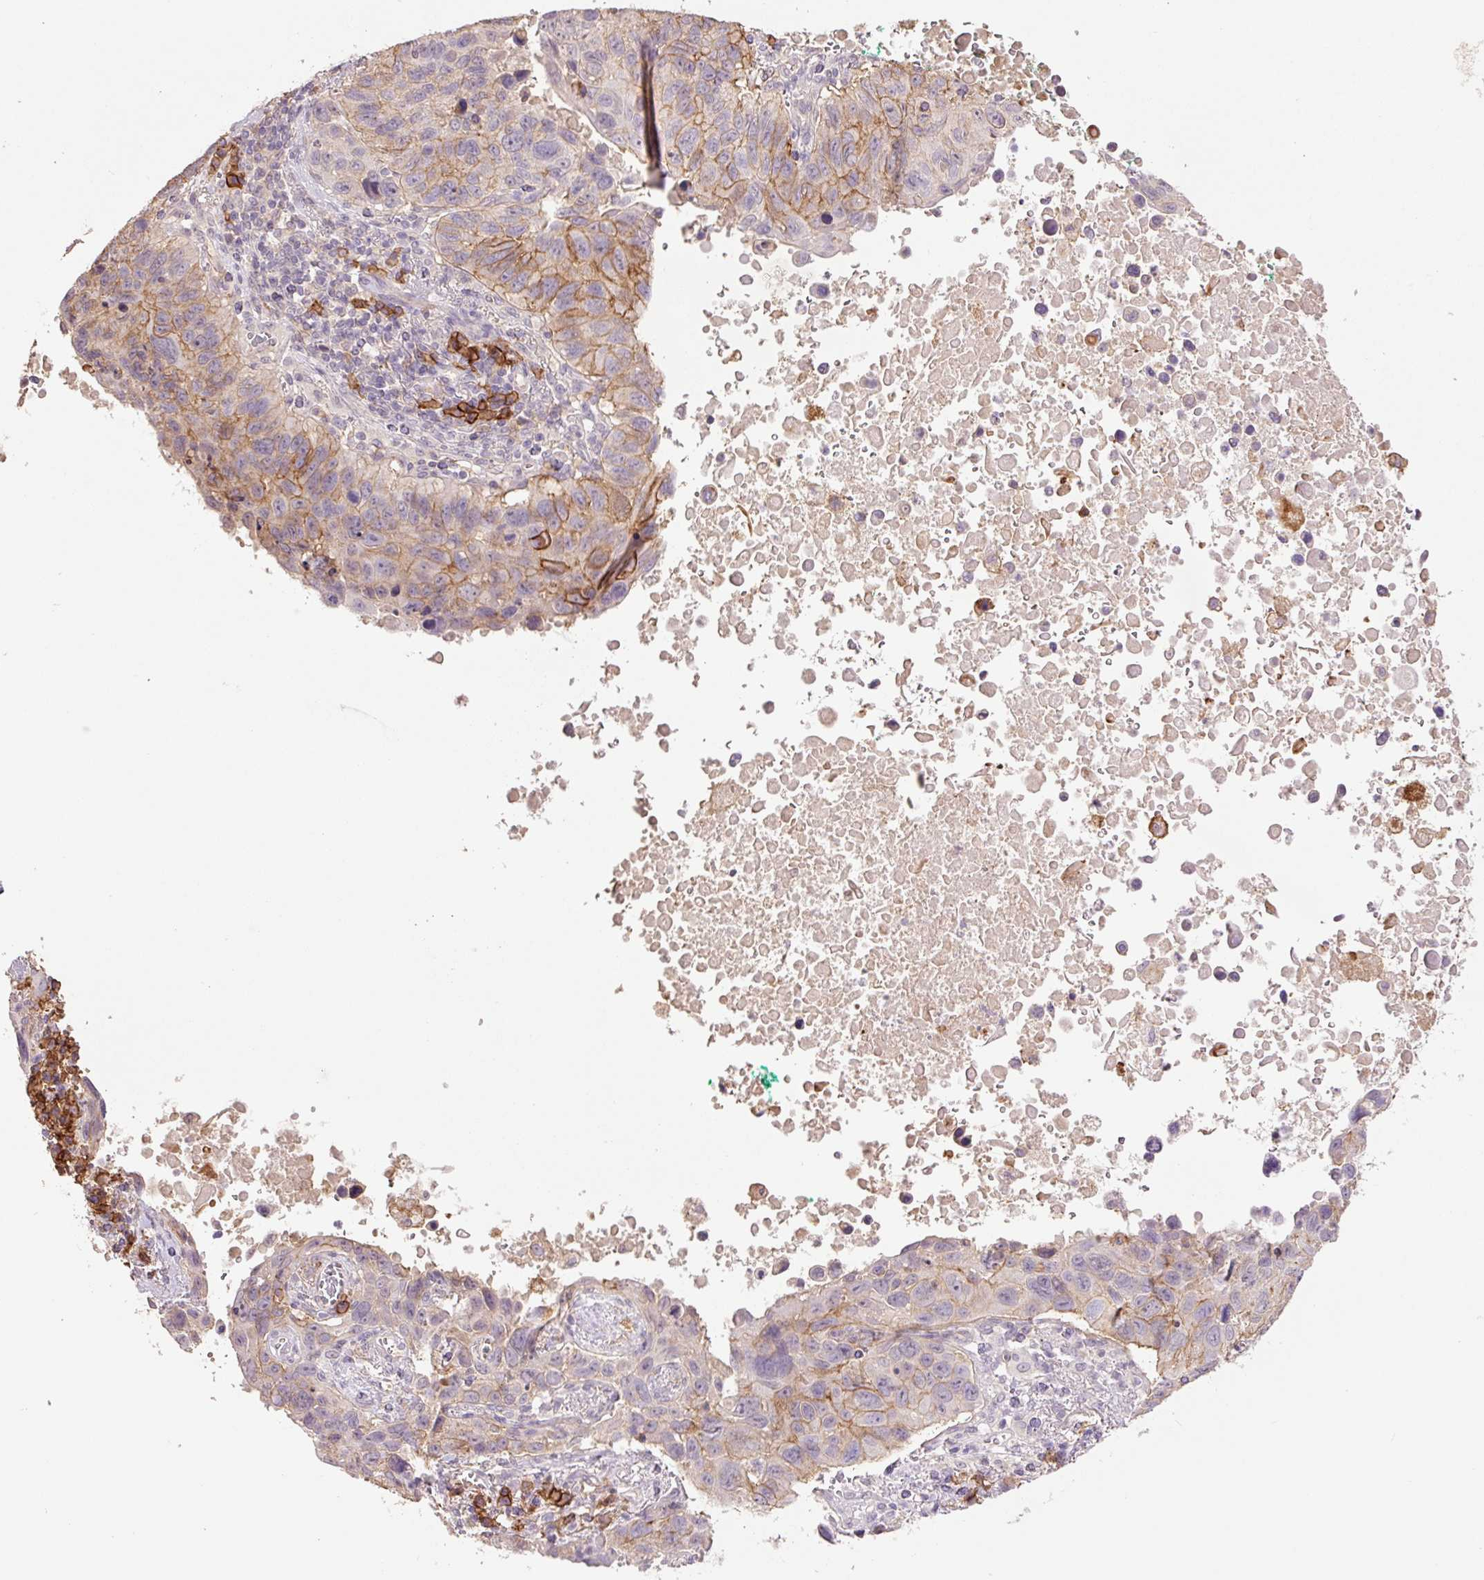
{"staining": {"intensity": "moderate", "quantity": "25%-75%", "location": "cytoplasmic/membranous"}, "tissue": "lung cancer", "cell_type": "Tumor cells", "image_type": "cancer", "snomed": [{"axis": "morphology", "description": "Squamous cell carcinoma, NOS"}, {"axis": "topography", "description": "Lung"}], "caption": "Immunohistochemistry (IHC) of human lung cancer (squamous cell carcinoma) demonstrates medium levels of moderate cytoplasmic/membranous staining in about 25%-75% of tumor cells.", "gene": "SLC1A4", "patient": {"sex": "male", "age": 66}}